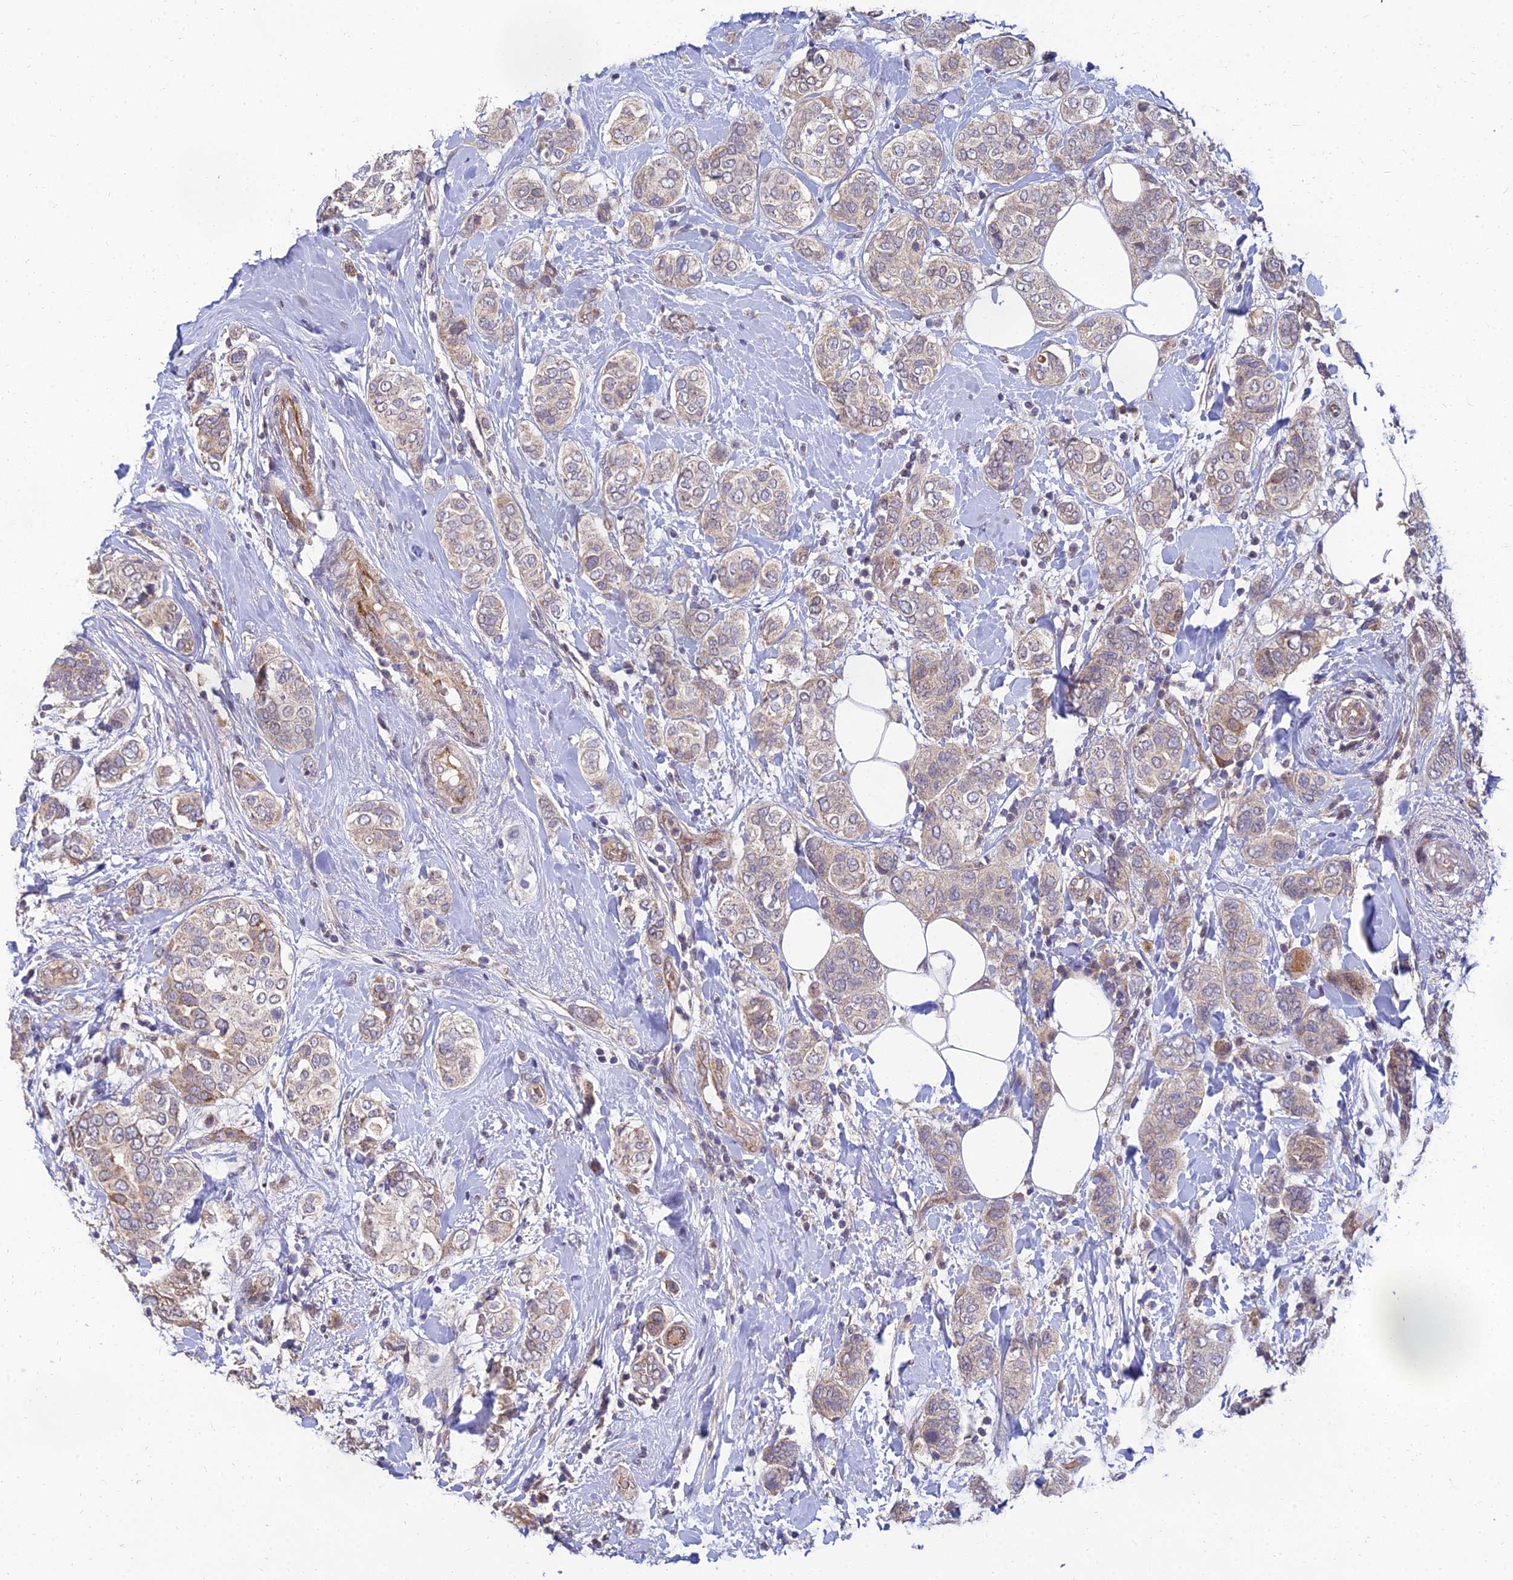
{"staining": {"intensity": "negative", "quantity": "none", "location": "none"}, "tissue": "breast cancer", "cell_type": "Tumor cells", "image_type": "cancer", "snomed": [{"axis": "morphology", "description": "Lobular carcinoma"}, {"axis": "topography", "description": "Breast"}], "caption": "Immunohistochemistry histopathology image of breast cancer stained for a protein (brown), which reveals no positivity in tumor cells.", "gene": "NPY", "patient": {"sex": "female", "age": 51}}